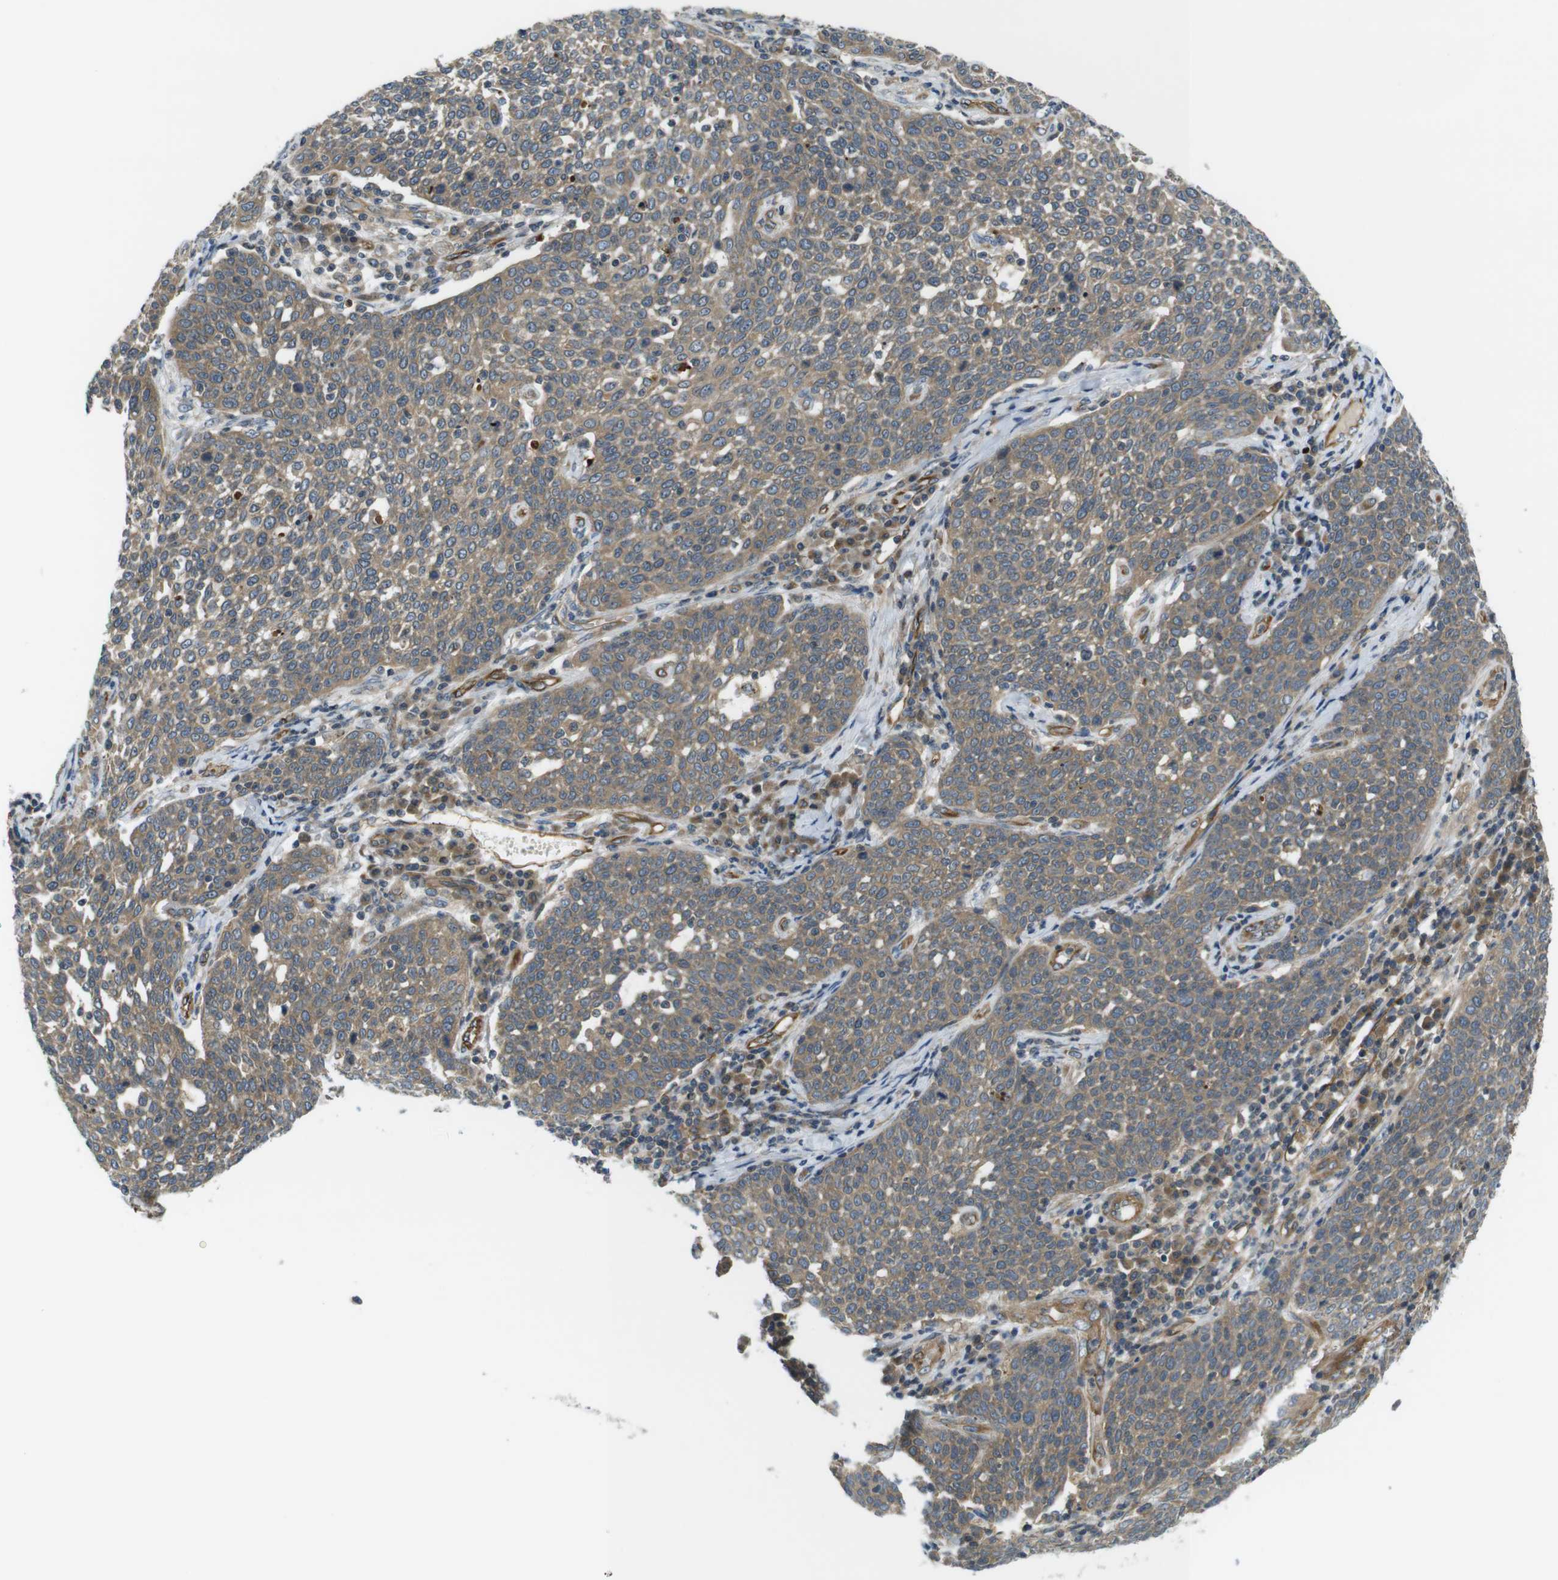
{"staining": {"intensity": "moderate", "quantity": ">75%", "location": "cytoplasmic/membranous"}, "tissue": "cervical cancer", "cell_type": "Tumor cells", "image_type": "cancer", "snomed": [{"axis": "morphology", "description": "Squamous cell carcinoma, NOS"}, {"axis": "topography", "description": "Cervix"}], "caption": "Cervical squamous cell carcinoma was stained to show a protein in brown. There is medium levels of moderate cytoplasmic/membranous staining in approximately >75% of tumor cells.", "gene": "TSC1", "patient": {"sex": "female", "age": 34}}